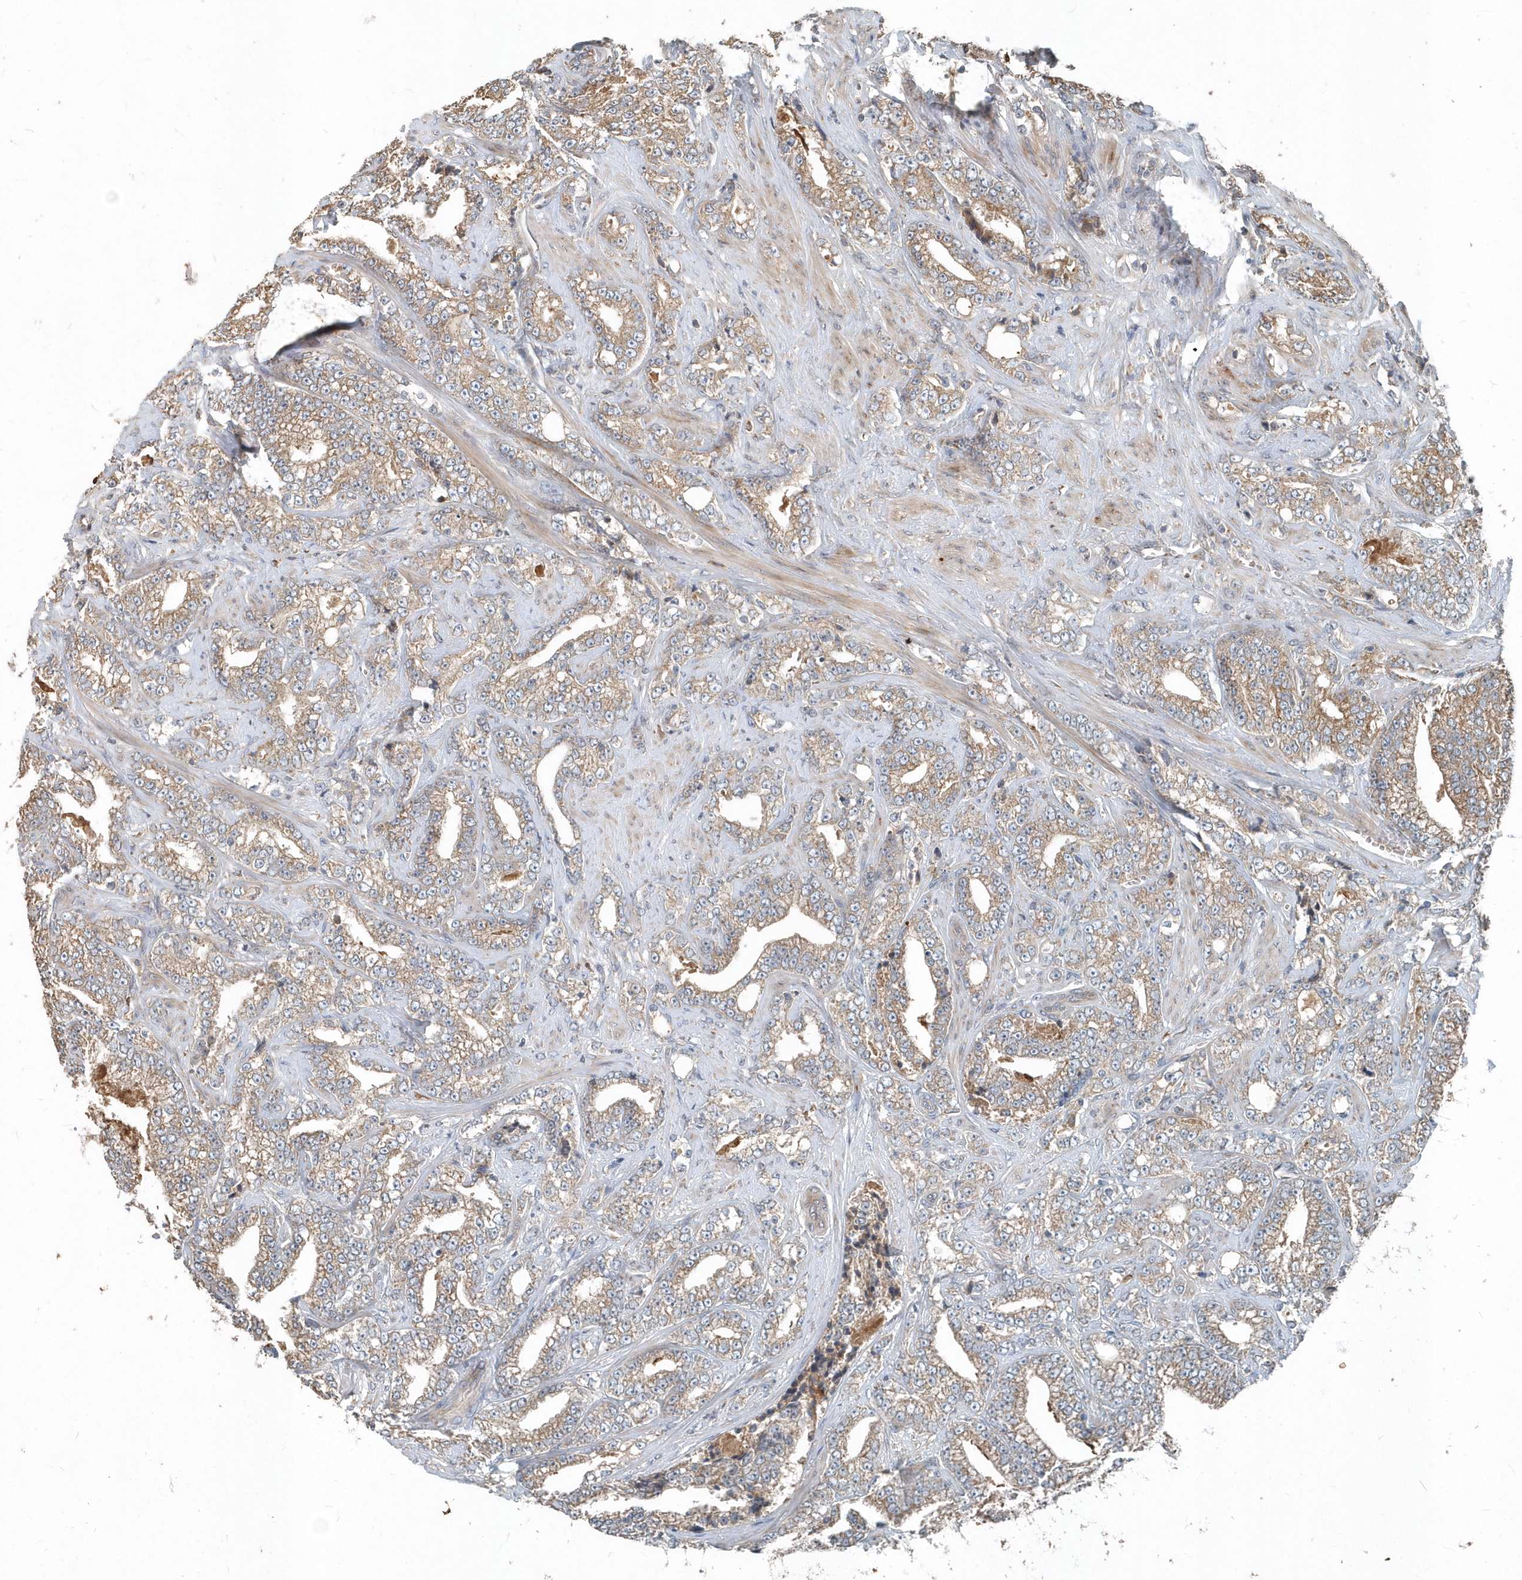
{"staining": {"intensity": "moderate", "quantity": ">75%", "location": "cytoplasmic/membranous"}, "tissue": "prostate cancer", "cell_type": "Tumor cells", "image_type": "cancer", "snomed": [{"axis": "morphology", "description": "Adenocarcinoma, High grade"}, {"axis": "topography", "description": "Prostate and seminal vesicle, NOS"}], "caption": "An immunohistochemistry (IHC) histopathology image of tumor tissue is shown. Protein staining in brown labels moderate cytoplasmic/membranous positivity in prostate cancer within tumor cells.", "gene": "SCFD2", "patient": {"sex": "male", "age": 67}}